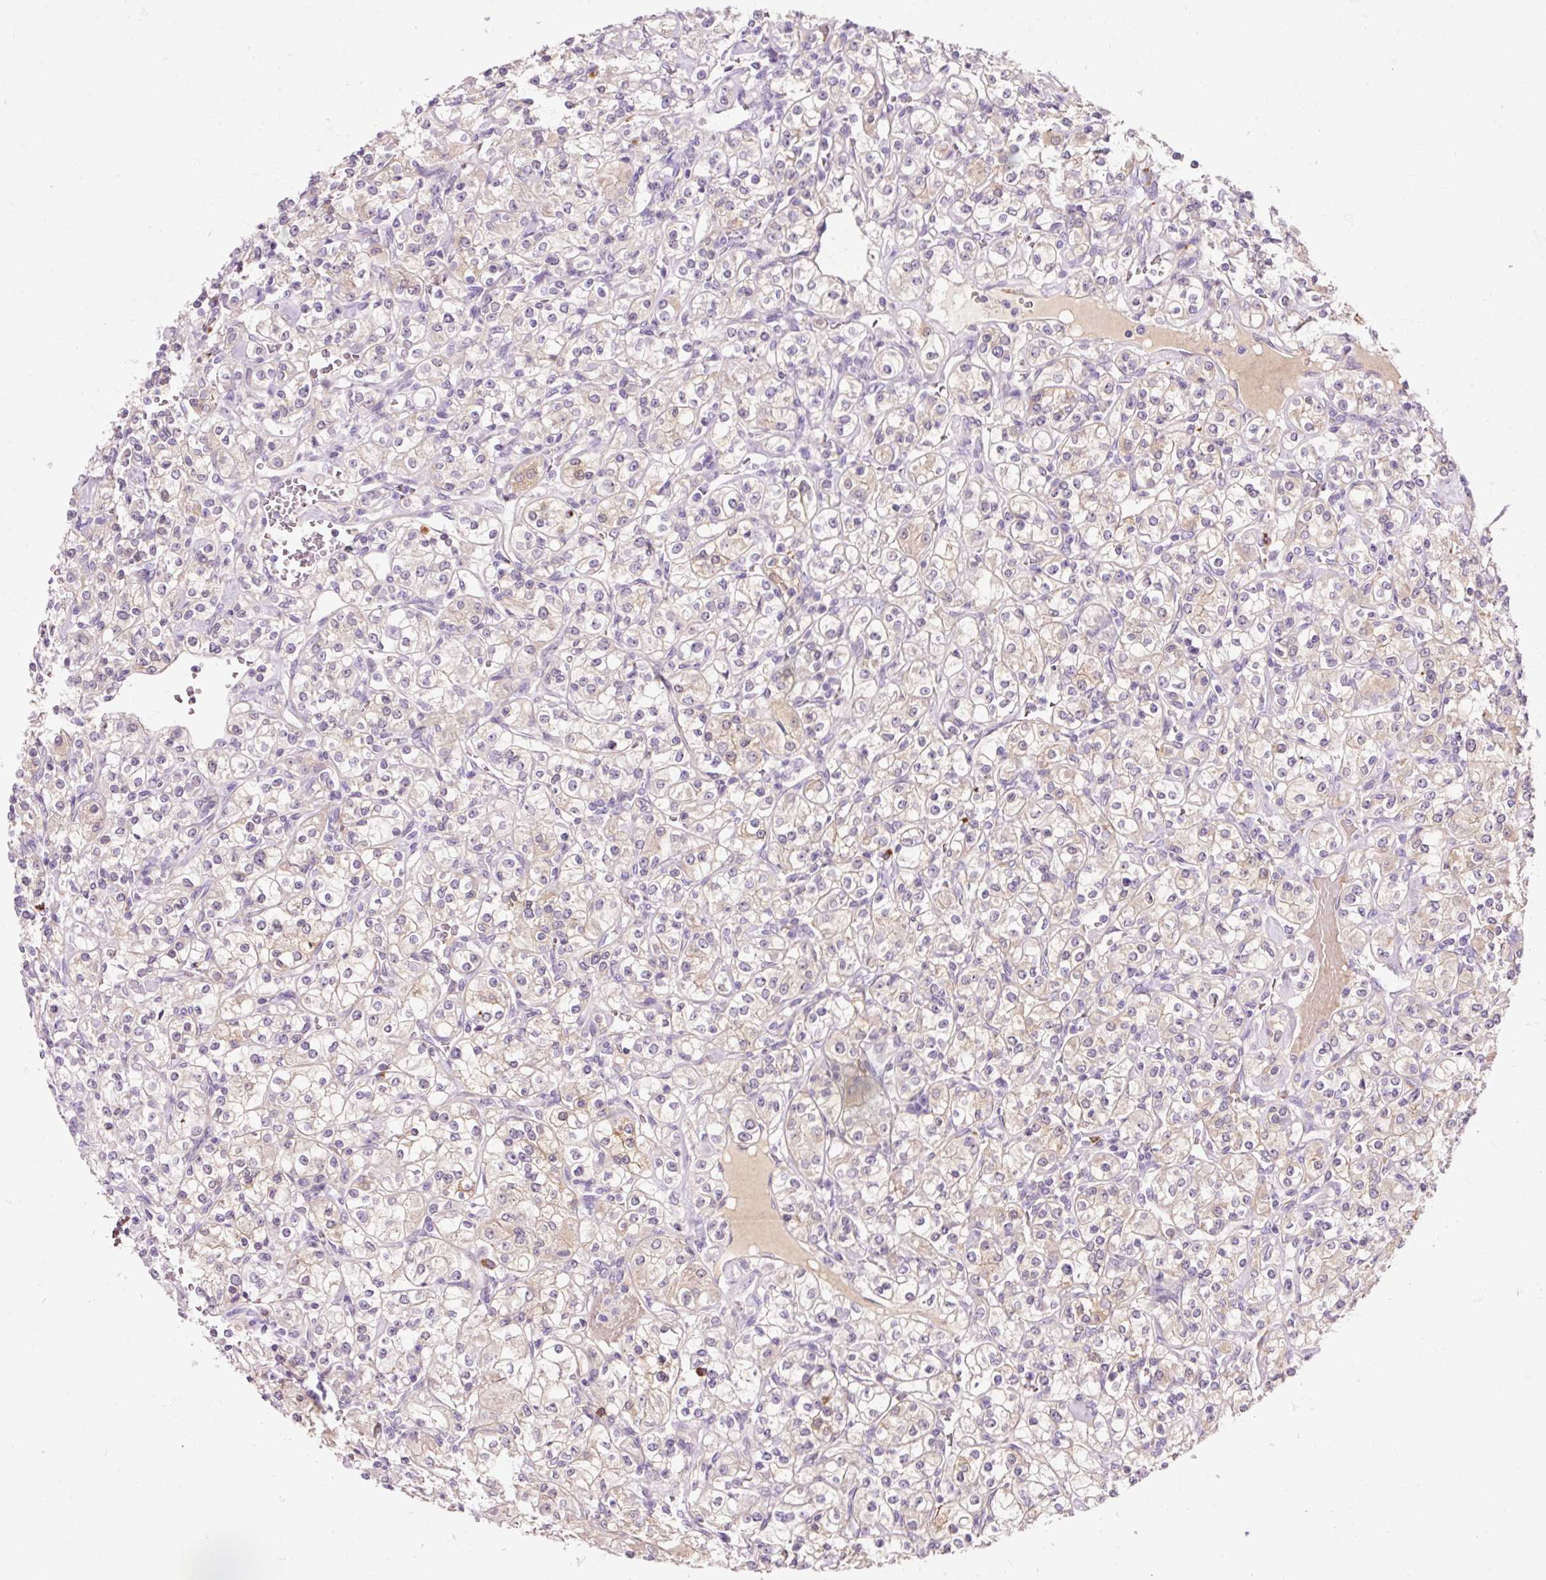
{"staining": {"intensity": "weak", "quantity": "<25%", "location": "cytoplasmic/membranous"}, "tissue": "renal cancer", "cell_type": "Tumor cells", "image_type": "cancer", "snomed": [{"axis": "morphology", "description": "Adenocarcinoma, NOS"}, {"axis": "topography", "description": "Kidney"}], "caption": "The photomicrograph shows no staining of tumor cells in renal cancer.", "gene": "VN1R2", "patient": {"sex": "male", "age": 77}}